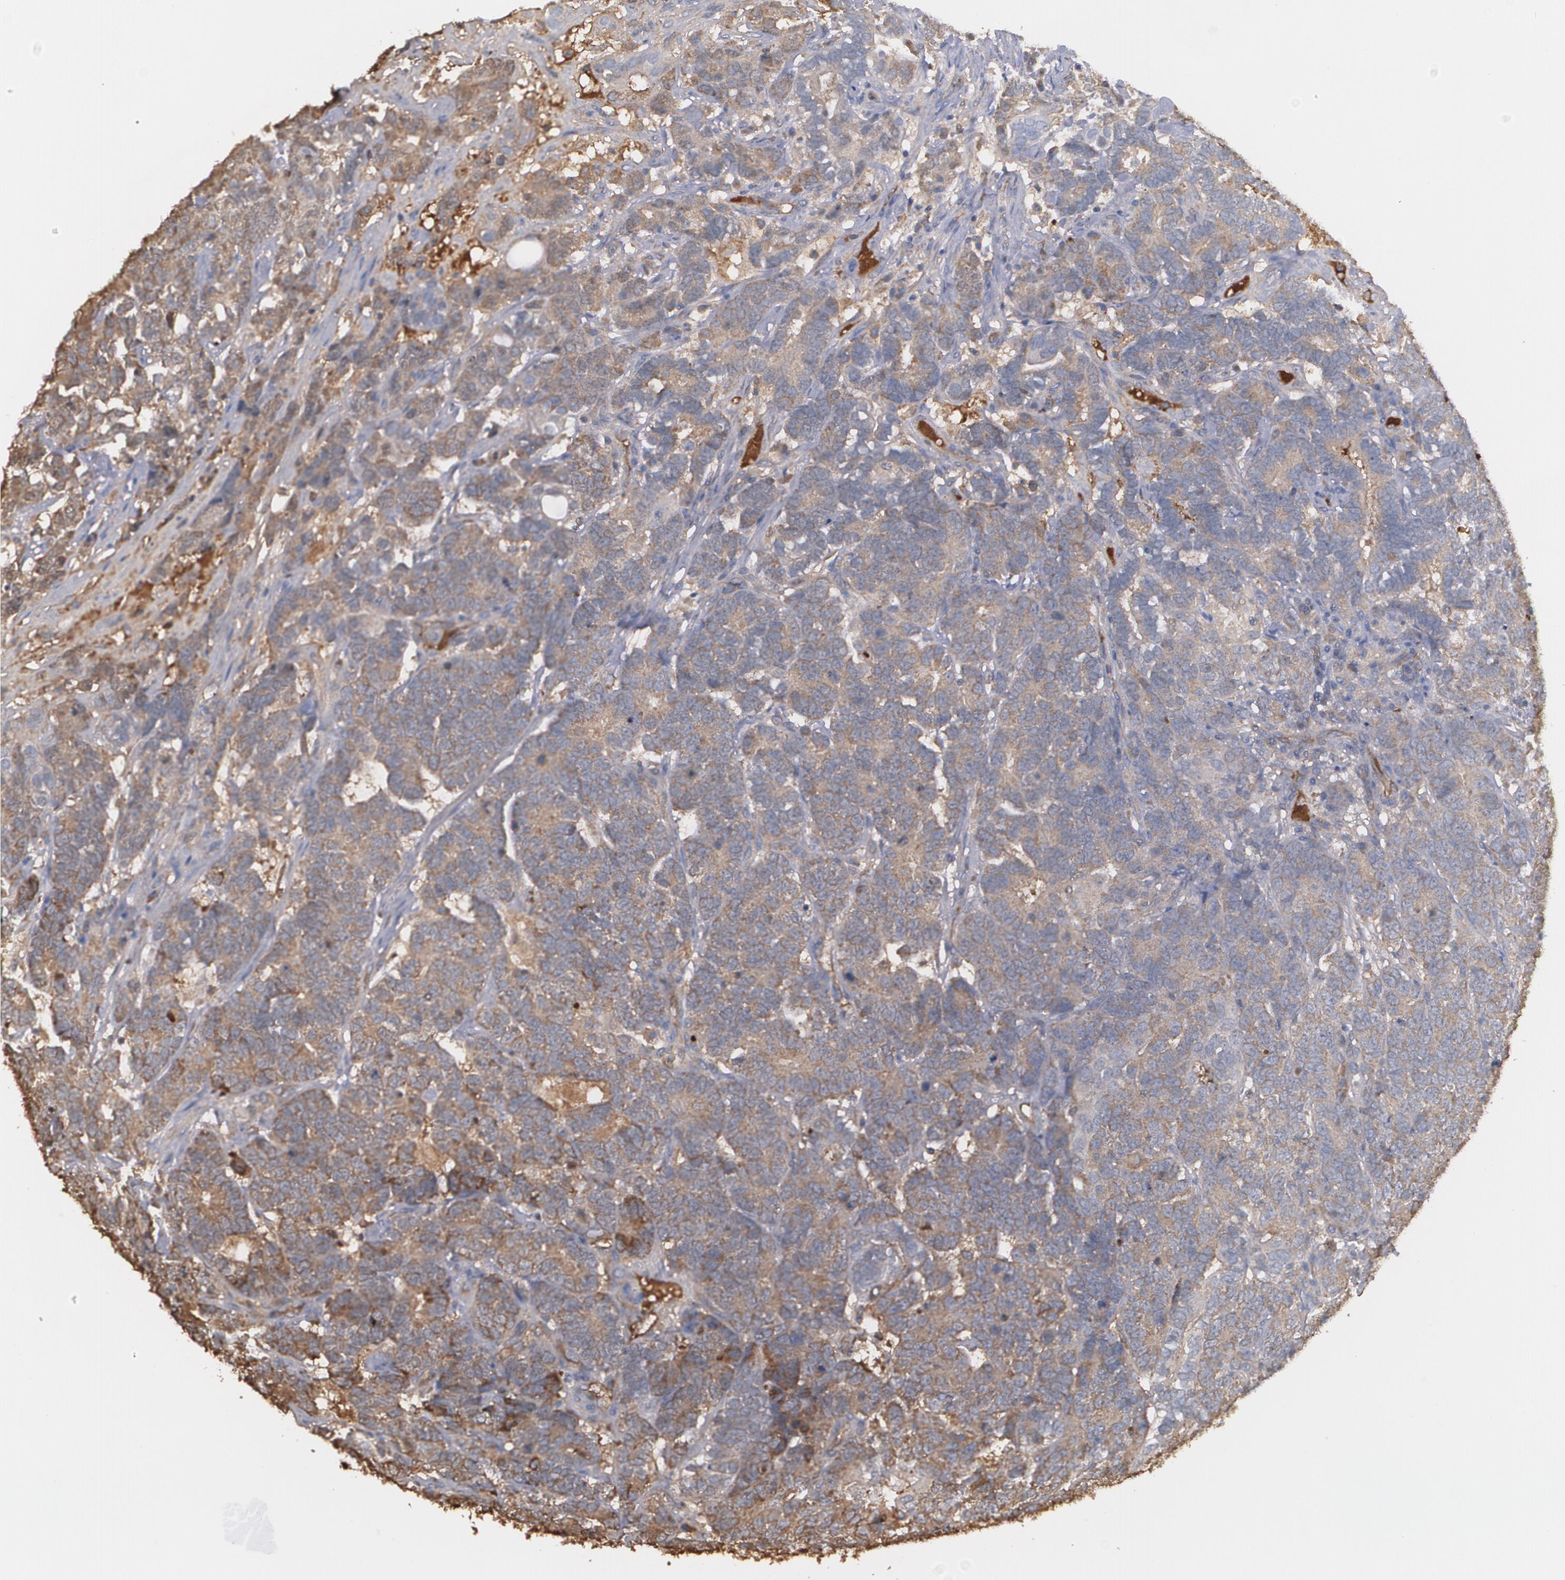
{"staining": {"intensity": "weak", "quantity": ">75%", "location": "cytoplasmic/membranous"}, "tissue": "testis cancer", "cell_type": "Tumor cells", "image_type": "cancer", "snomed": [{"axis": "morphology", "description": "Carcinoma, Embryonal, NOS"}, {"axis": "topography", "description": "Testis"}], "caption": "This photomicrograph reveals testis cancer stained with IHC to label a protein in brown. The cytoplasmic/membranous of tumor cells show weak positivity for the protein. Nuclei are counter-stained blue.", "gene": "PON1", "patient": {"sex": "male", "age": 26}}